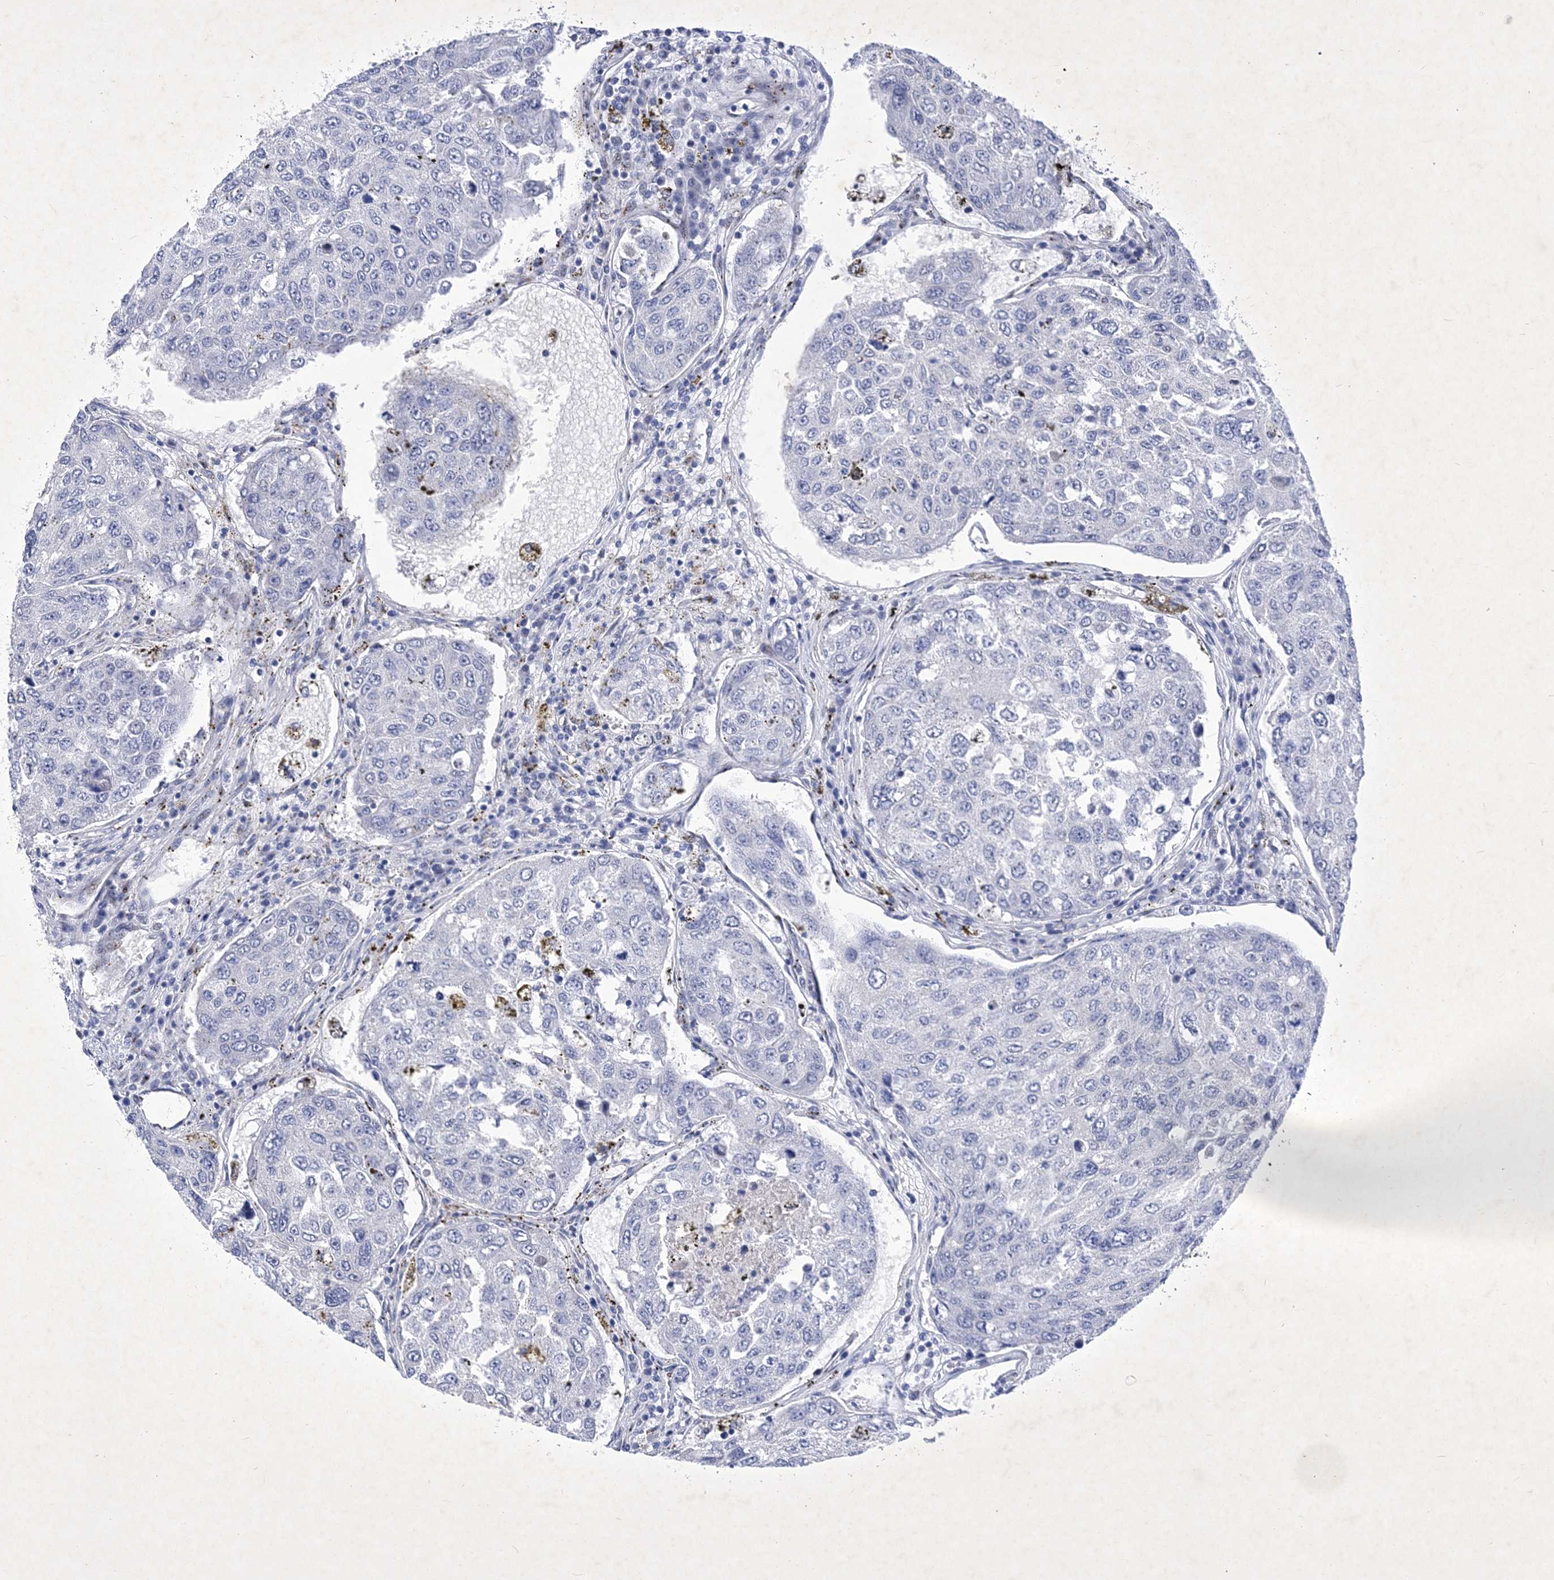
{"staining": {"intensity": "negative", "quantity": "none", "location": "none"}, "tissue": "urothelial cancer", "cell_type": "Tumor cells", "image_type": "cancer", "snomed": [{"axis": "morphology", "description": "Urothelial carcinoma, High grade"}, {"axis": "topography", "description": "Lymph node"}, {"axis": "topography", "description": "Urinary bladder"}], "caption": "A photomicrograph of human urothelial cancer is negative for staining in tumor cells.", "gene": "GPN1", "patient": {"sex": "male", "age": 51}}